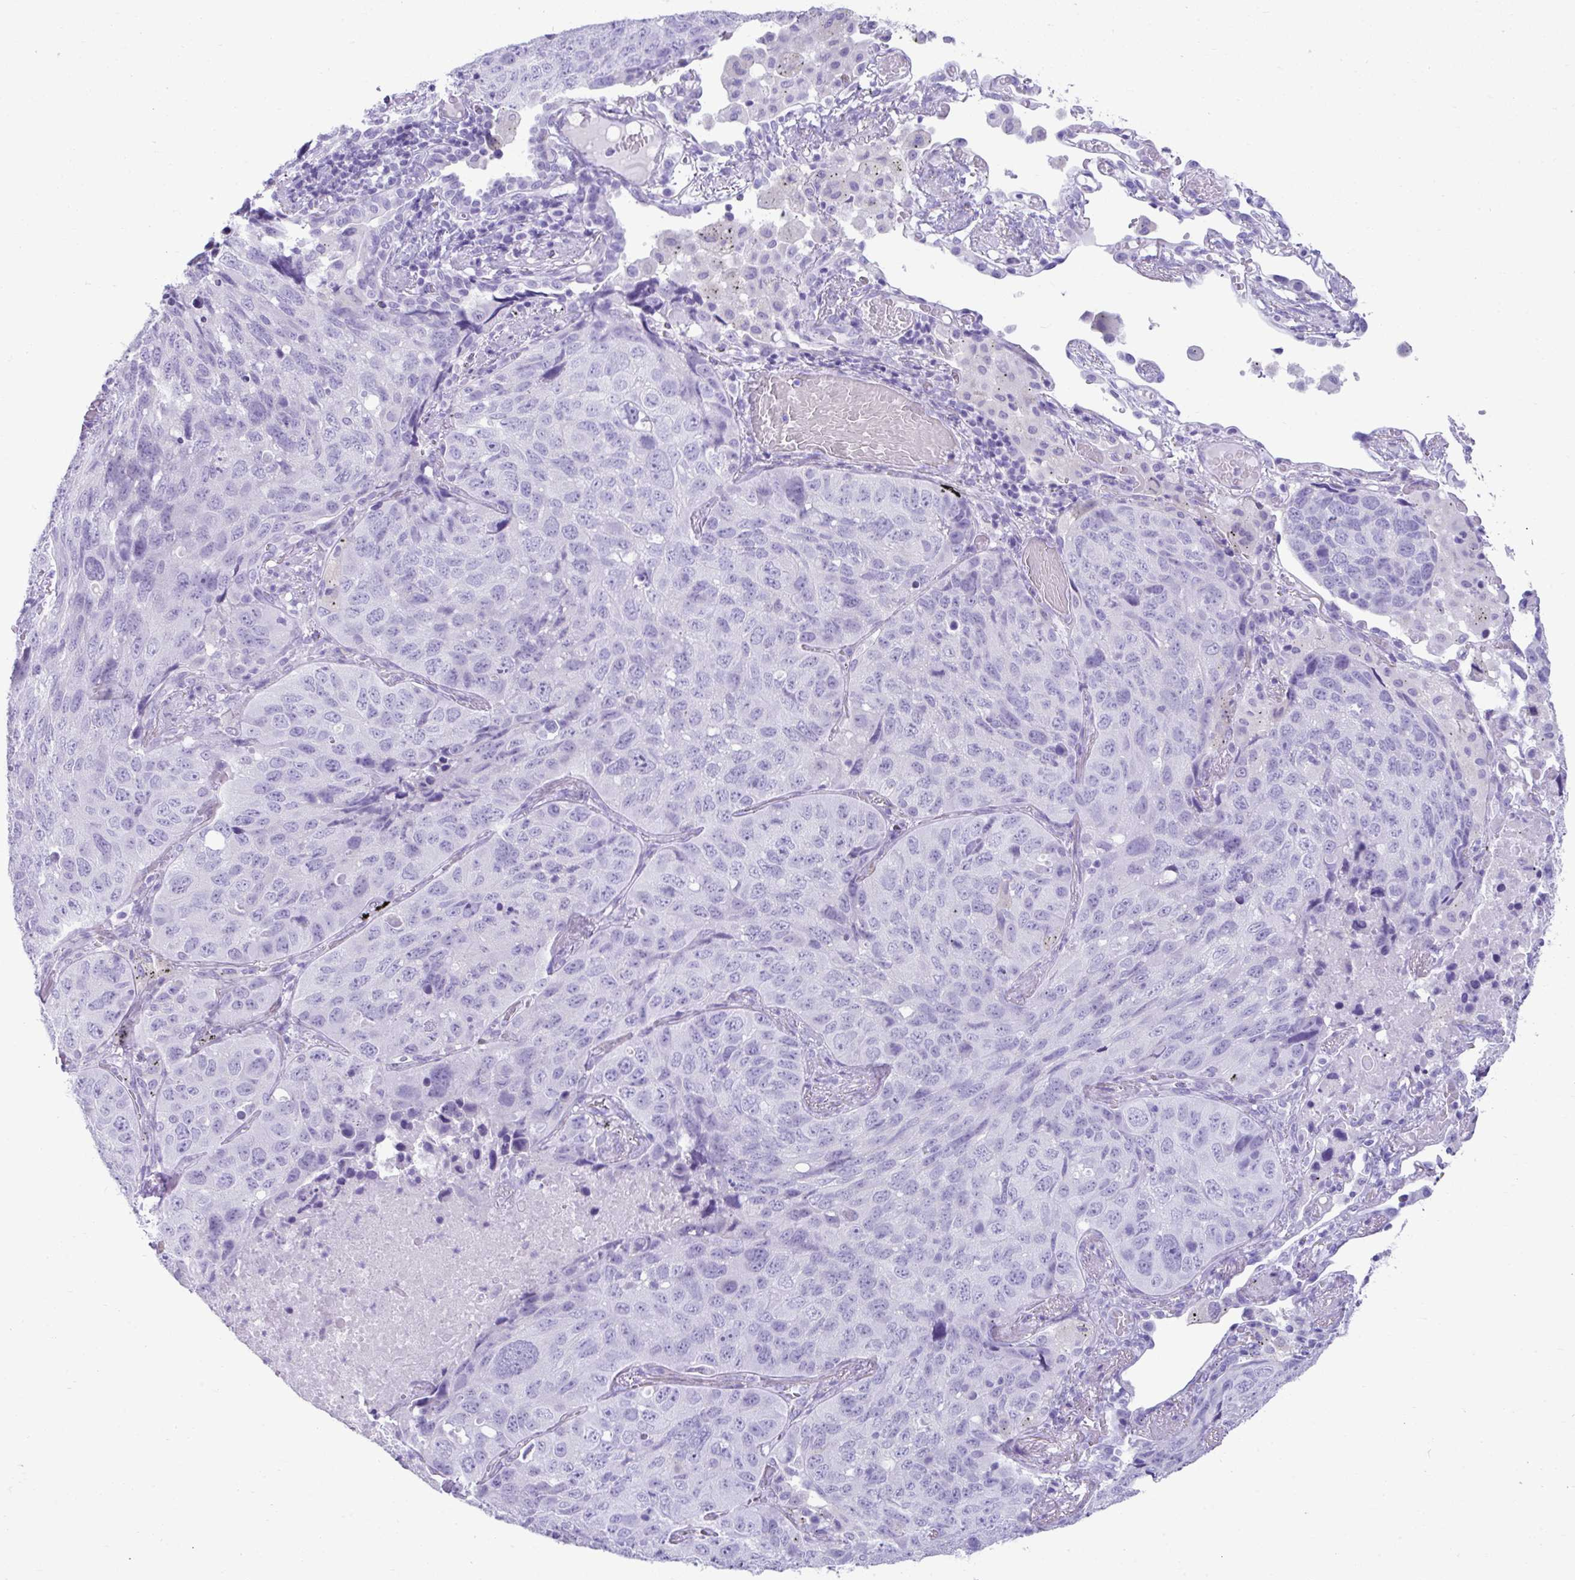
{"staining": {"intensity": "negative", "quantity": "none", "location": "none"}, "tissue": "lung cancer", "cell_type": "Tumor cells", "image_type": "cancer", "snomed": [{"axis": "morphology", "description": "Squamous cell carcinoma, NOS"}, {"axis": "topography", "description": "Lung"}], "caption": "Image shows no protein positivity in tumor cells of lung cancer (squamous cell carcinoma) tissue. (DAB (3,3'-diaminobenzidine) IHC, high magnification).", "gene": "PSCA", "patient": {"sex": "male", "age": 60}}